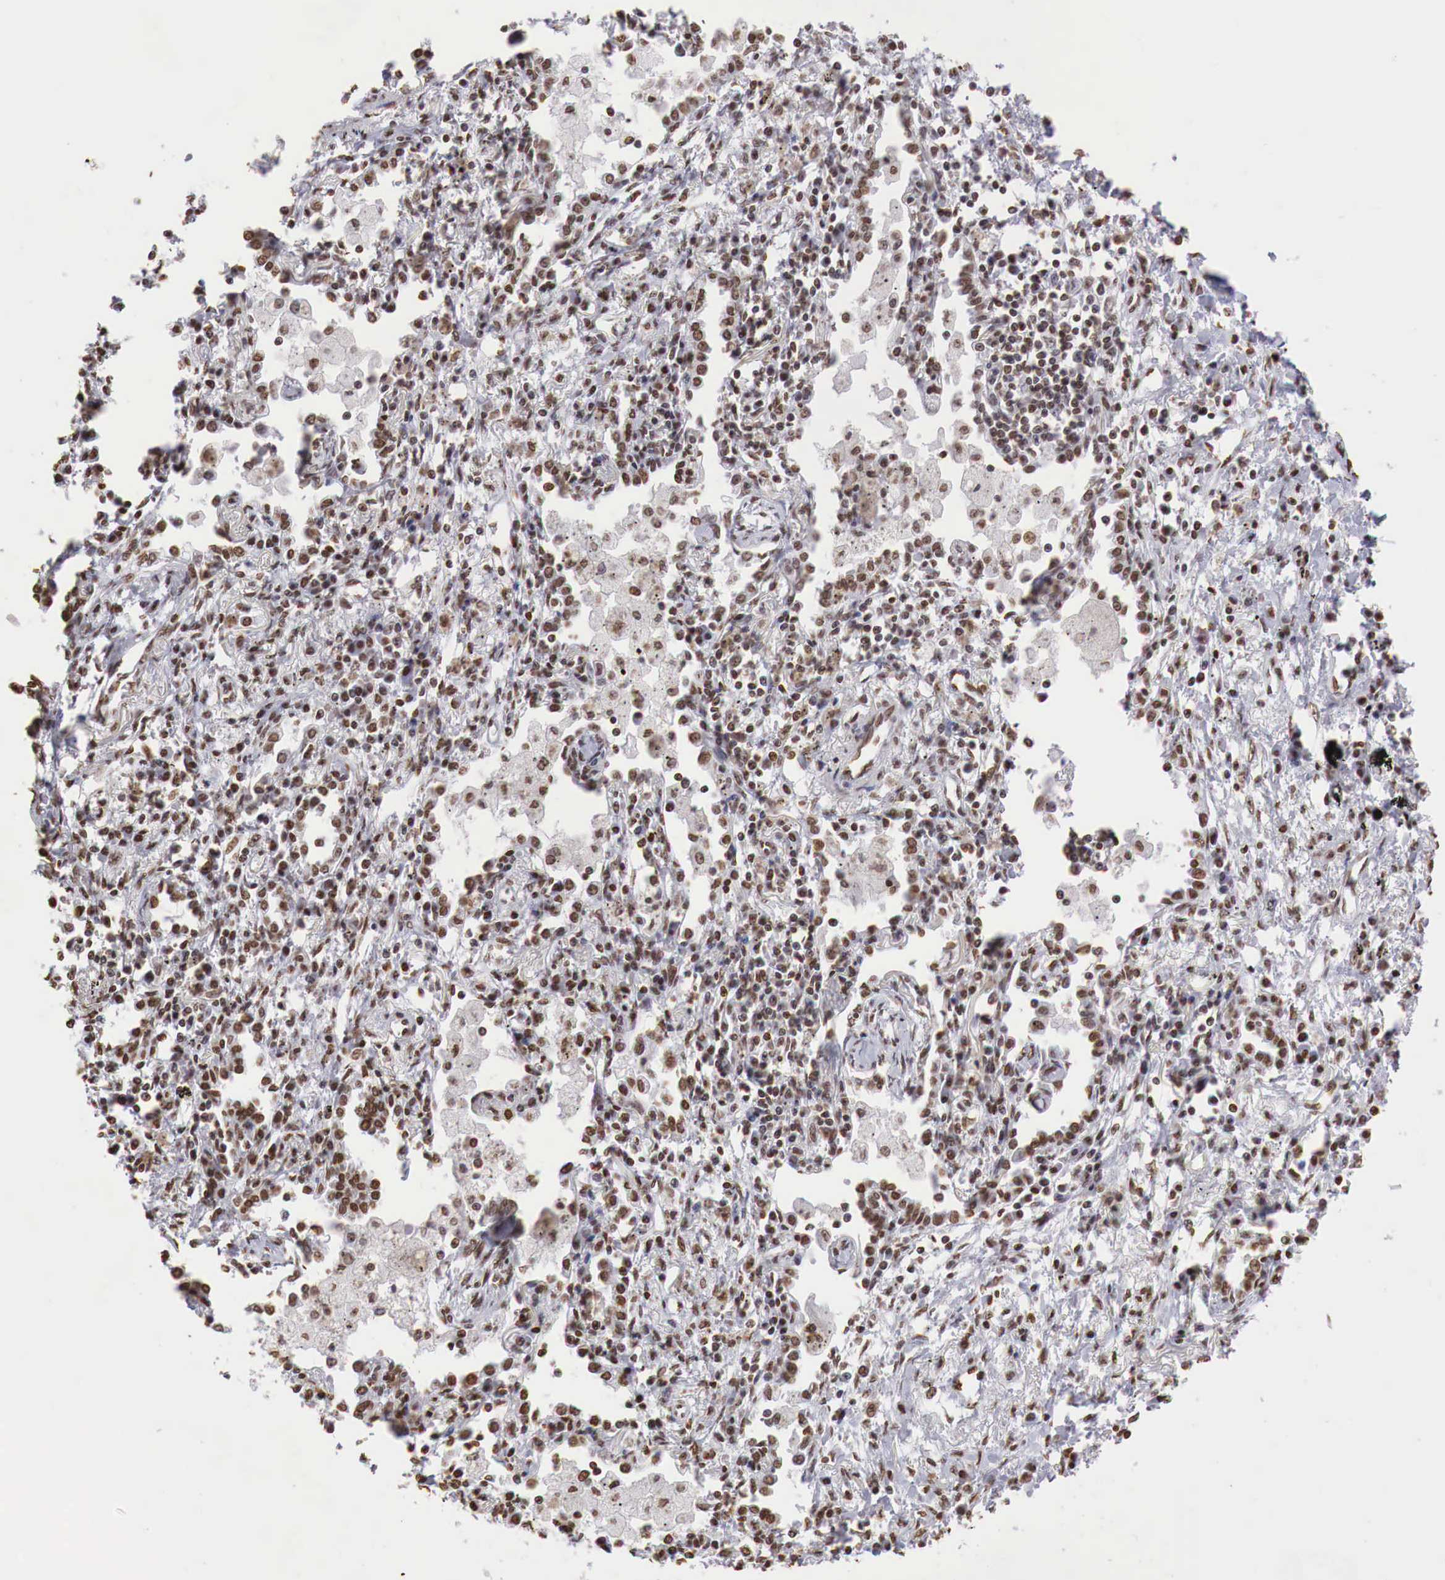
{"staining": {"intensity": "strong", "quantity": ">75%", "location": "nuclear"}, "tissue": "lung cancer", "cell_type": "Tumor cells", "image_type": "cancer", "snomed": [{"axis": "morphology", "description": "Adenocarcinoma, NOS"}, {"axis": "topography", "description": "Lung"}], "caption": "Tumor cells show strong nuclear staining in about >75% of cells in lung cancer. (IHC, brightfield microscopy, high magnification).", "gene": "DKC1", "patient": {"sex": "male", "age": 60}}